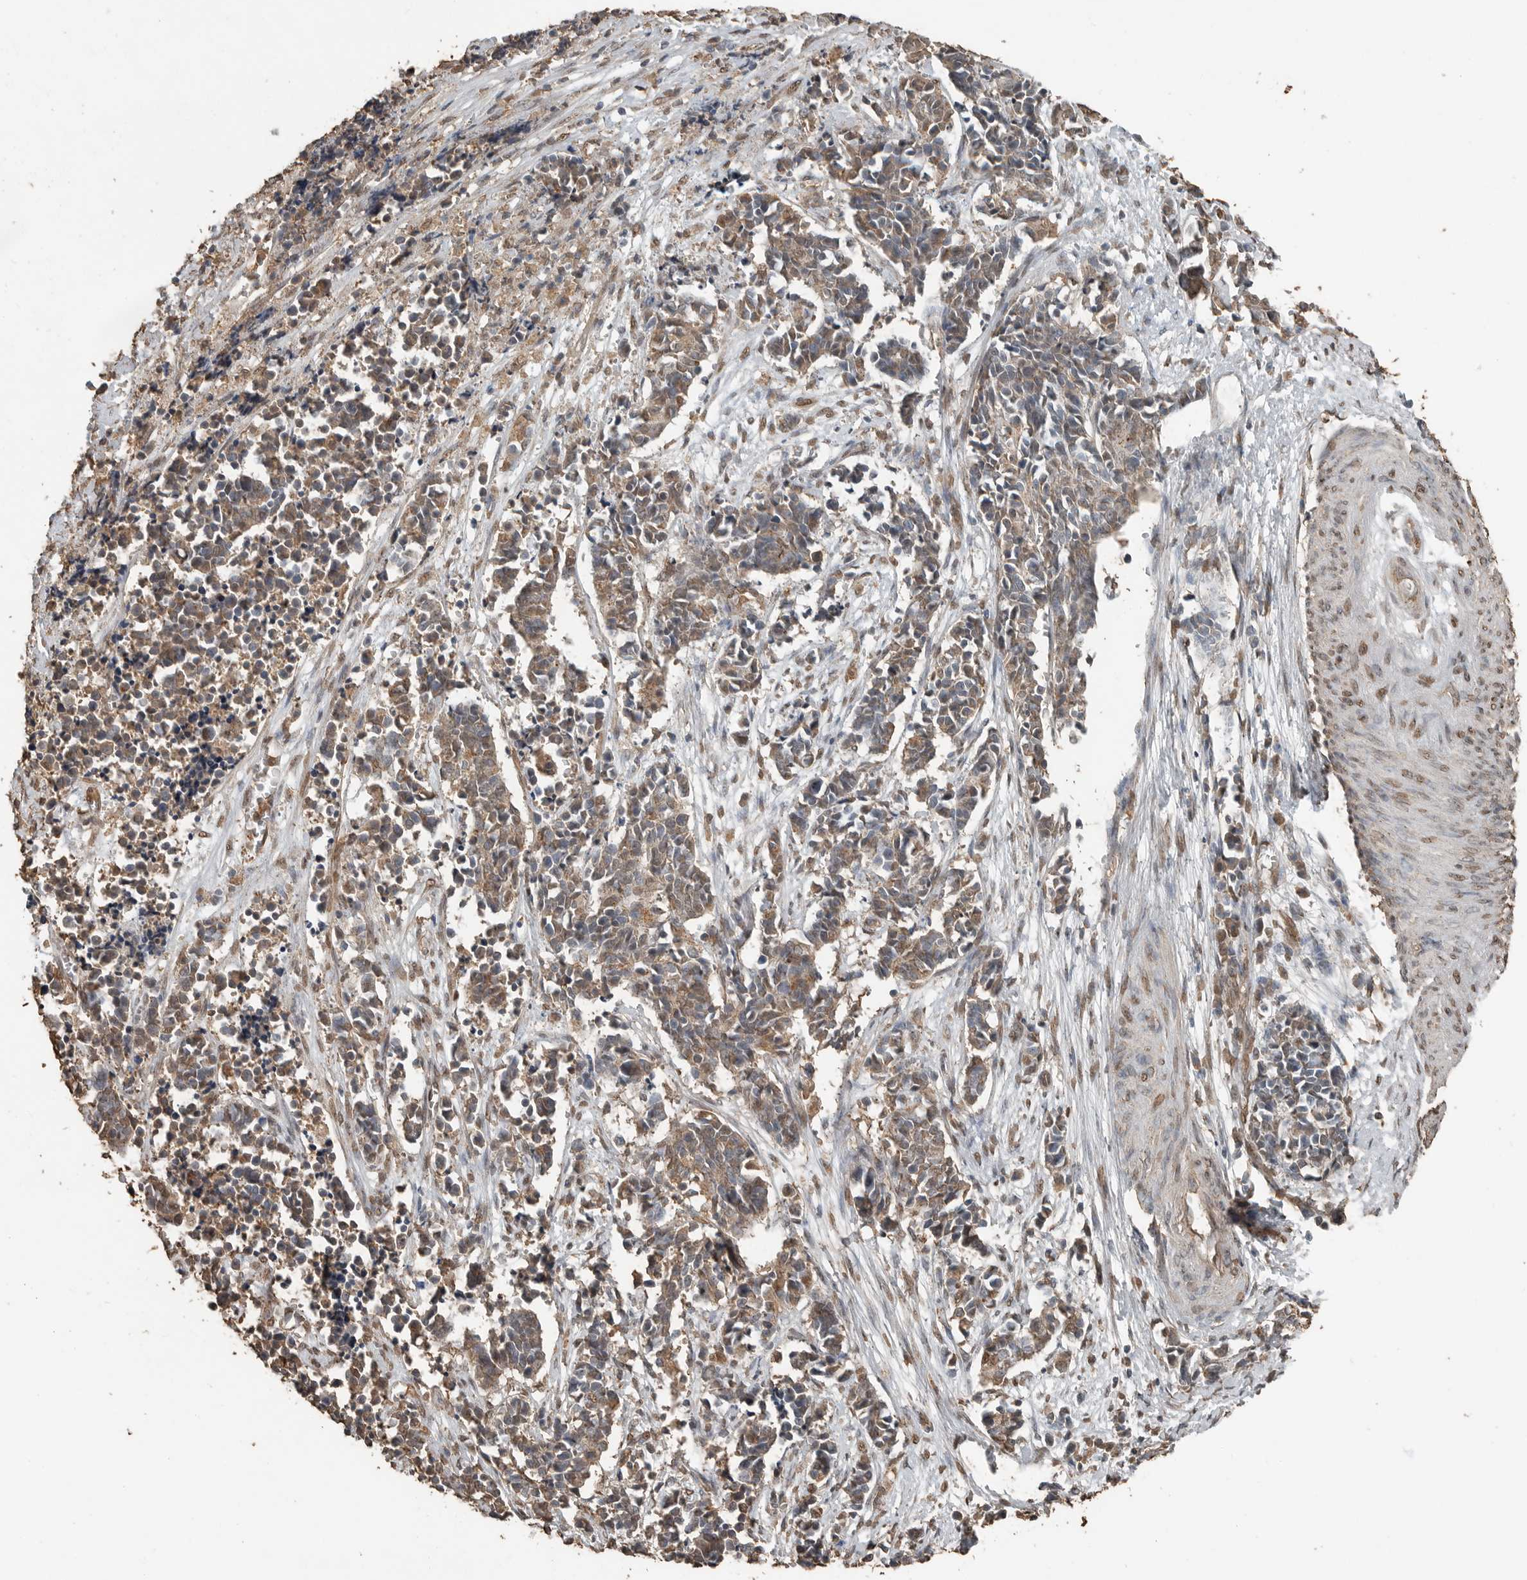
{"staining": {"intensity": "moderate", "quantity": ">75%", "location": "cytoplasmic/membranous"}, "tissue": "cervical cancer", "cell_type": "Tumor cells", "image_type": "cancer", "snomed": [{"axis": "morphology", "description": "Normal tissue, NOS"}, {"axis": "morphology", "description": "Squamous cell carcinoma, NOS"}, {"axis": "topography", "description": "Cervix"}], "caption": "Approximately >75% of tumor cells in cervical cancer show moderate cytoplasmic/membranous protein expression as visualized by brown immunohistochemical staining.", "gene": "BLZF1", "patient": {"sex": "female", "age": 35}}